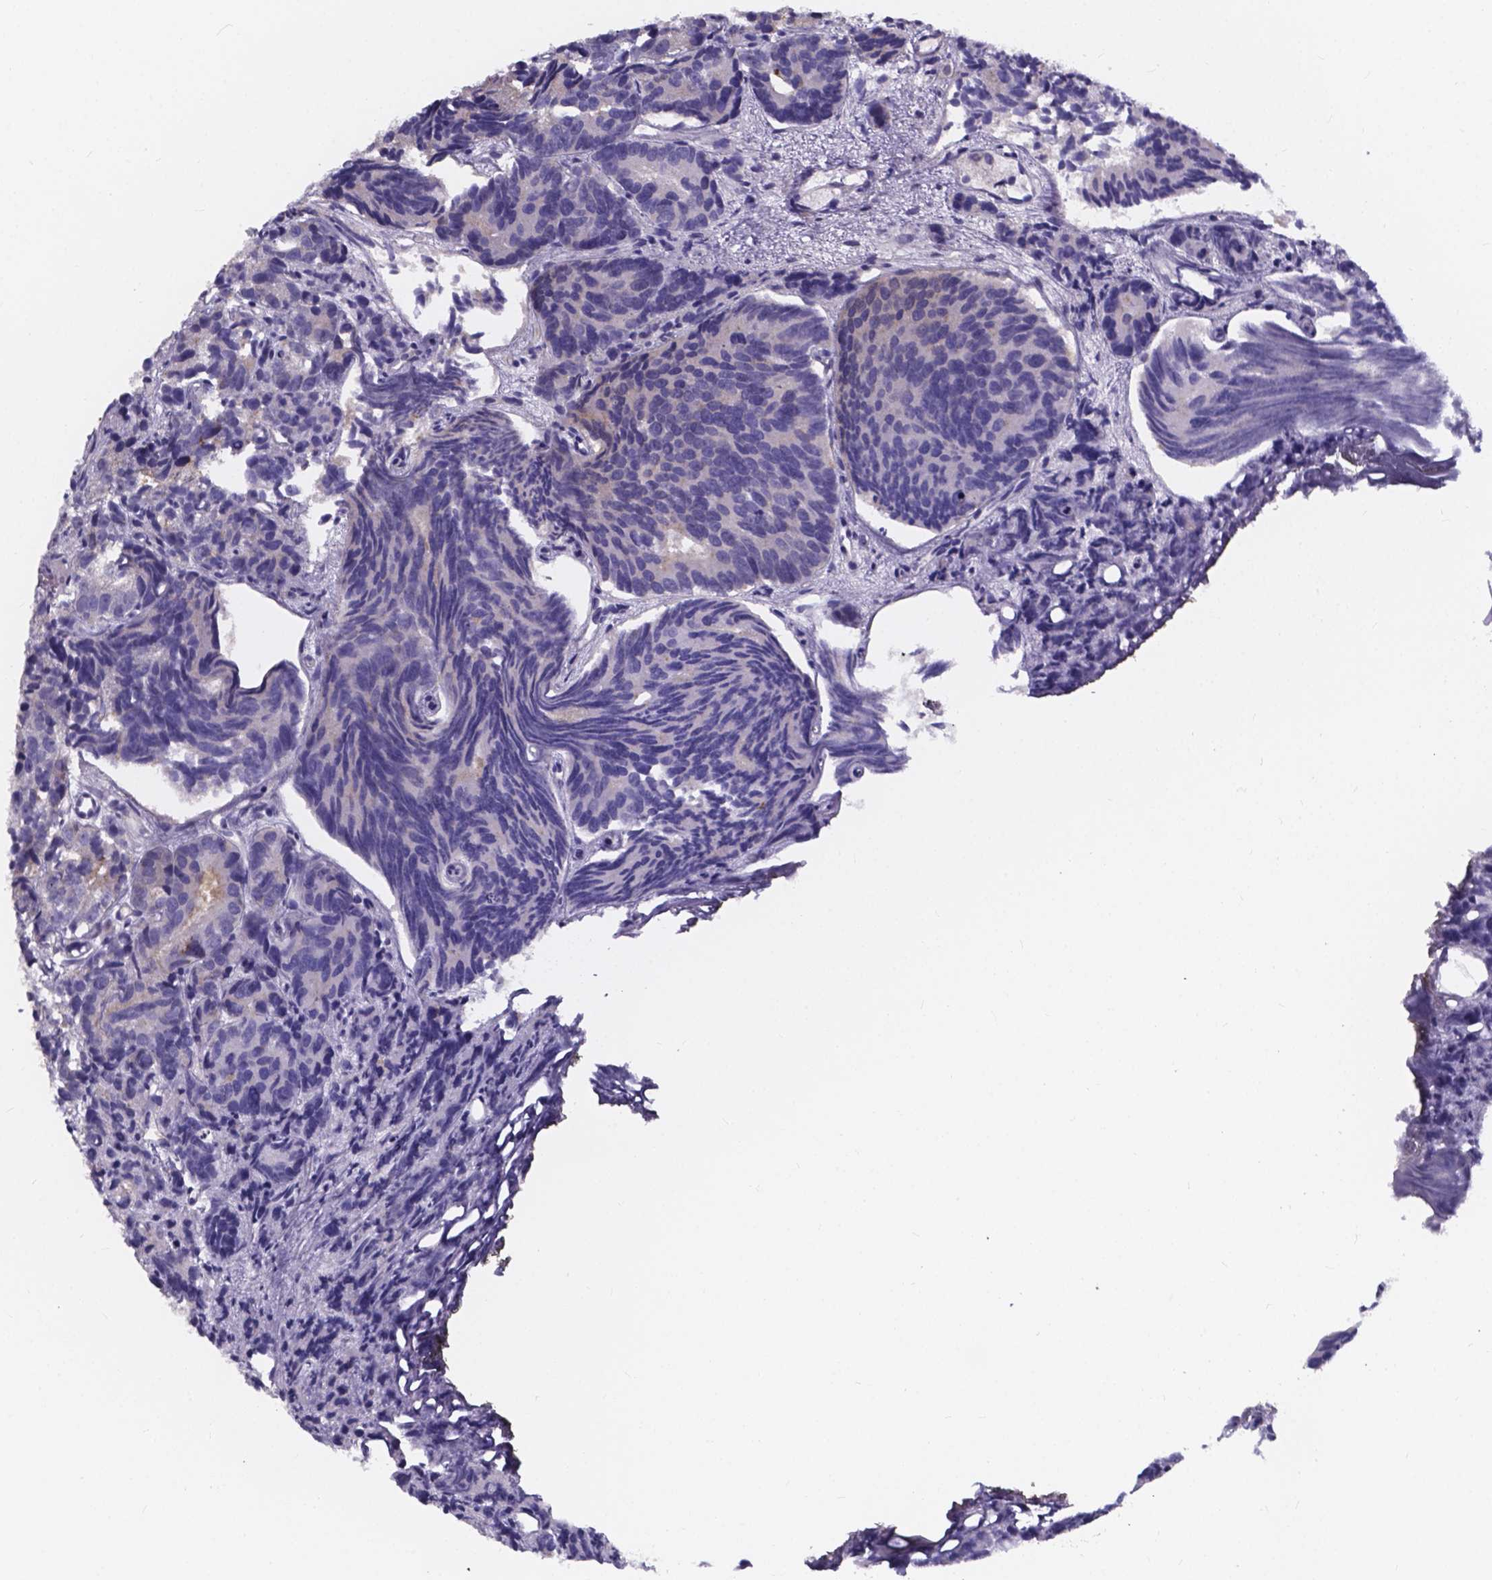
{"staining": {"intensity": "negative", "quantity": "none", "location": "none"}, "tissue": "prostate cancer", "cell_type": "Tumor cells", "image_type": "cancer", "snomed": [{"axis": "morphology", "description": "Adenocarcinoma, High grade"}, {"axis": "topography", "description": "Prostate"}], "caption": "Human prostate cancer (adenocarcinoma (high-grade)) stained for a protein using IHC shows no staining in tumor cells.", "gene": "SPOCD1", "patient": {"sex": "male", "age": 77}}